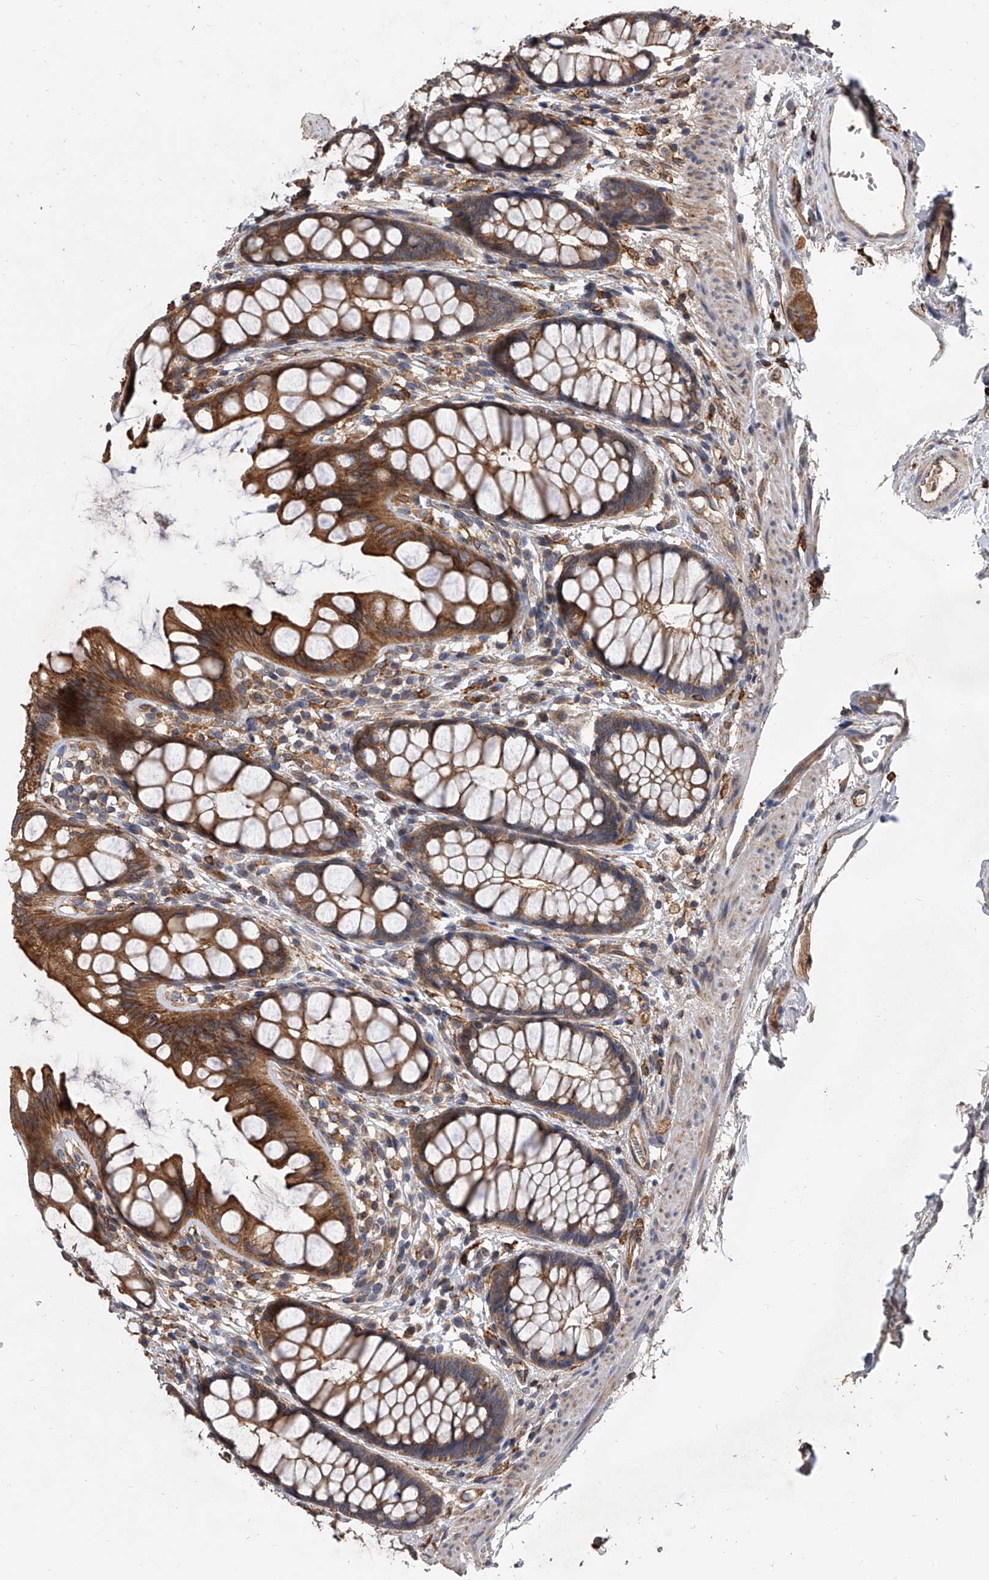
{"staining": {"intensity": "moderate", "quantity": ">75%", "location": "cytoplasmic/membranous"}, "tissue": "rectum", "cell_type": "Glandular cells", "image_type": "normal", "snomed": [{"axis": "morphology", "description": "Normal tissue, NOS"}, {"axis": "topography", "description": "Rectum"}], "caption": "A brown stain labels moderate cytoplasmic/membranous staining of a protein in glandular cells of benign human rectum.", "gene": "EXOC4", "patient": {"sex": "female", "age": 65}}